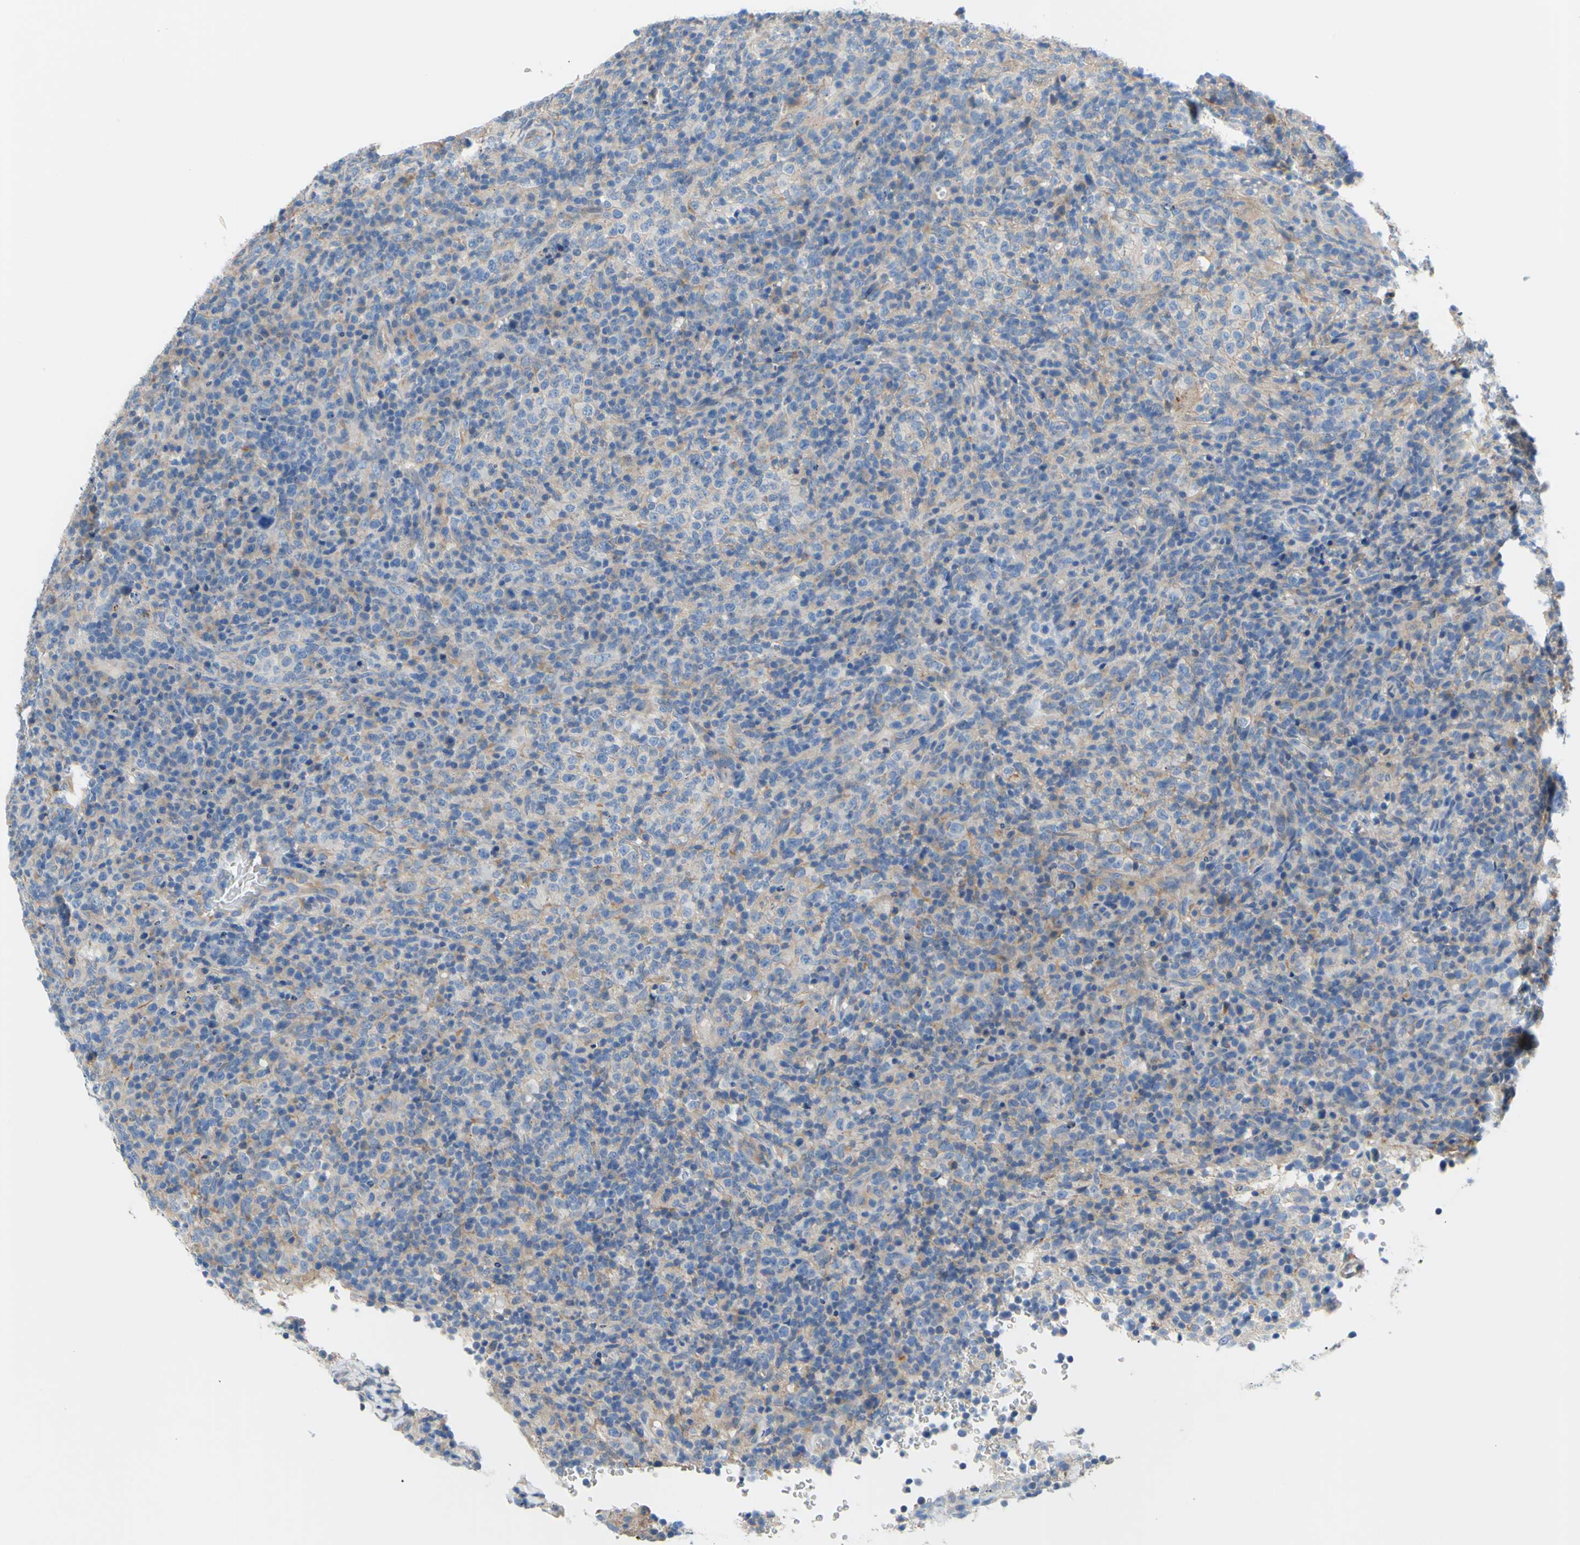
{"staining": {"intensity": "negative", "quantity": "none", "location": "none"}, "tissue": "lymphoma", "cell_type": "Tumor cells", "image_type": "cancer", "snomed": [{"axis": "morphology", "description": "Malignant lymphoma, non-Hodgkin's type, High grade"}, {"axis": "topography", "description": "Lymph node"}], "caption": "Human lymphoma stained for a protein using IHC reveals no expression in tumor cells.", "gene": "TMEM59L", "patient": {"sex": "female", "age": 76}}